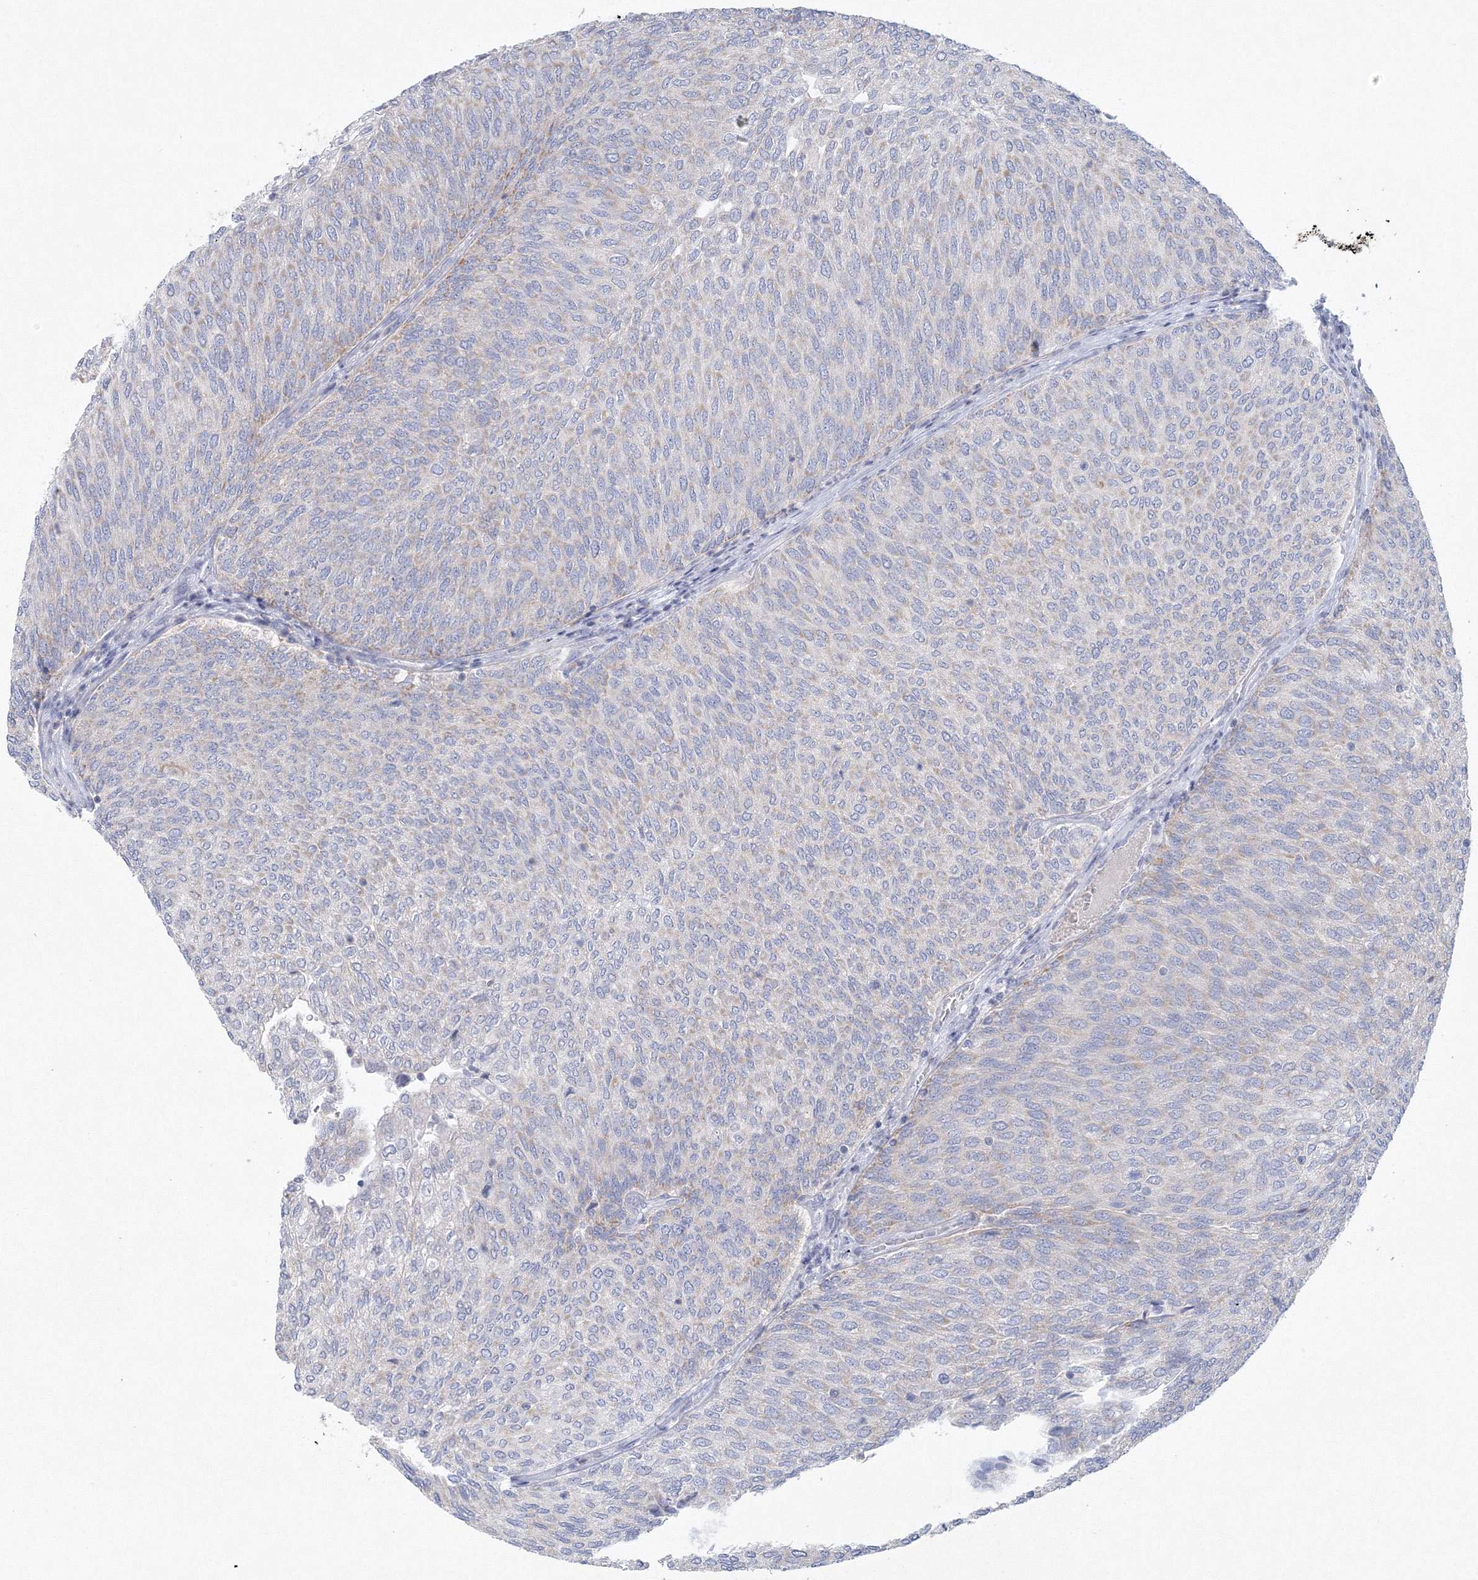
{"staining": {"intensity": "negative", "quantity": "none", "location": "none"}, "tissue": "urothelial cancer", "cell_type": "Tumor cells", "image_type": "cancer", "snomed": [{"axis": "morphology", "description": "Urothelial carcinoma, Low grade"}, {"axis": "topography", "description": "Urinary bladder"}], "caption": "DAB (3,3'-diaminobenzidine) immunohistochemical staining of low-grade urothelial carcinoma reveals no significant staining in tumor cells.", "gene": "NIPAL1", "patient": {"sex": "female", "age": 79}}